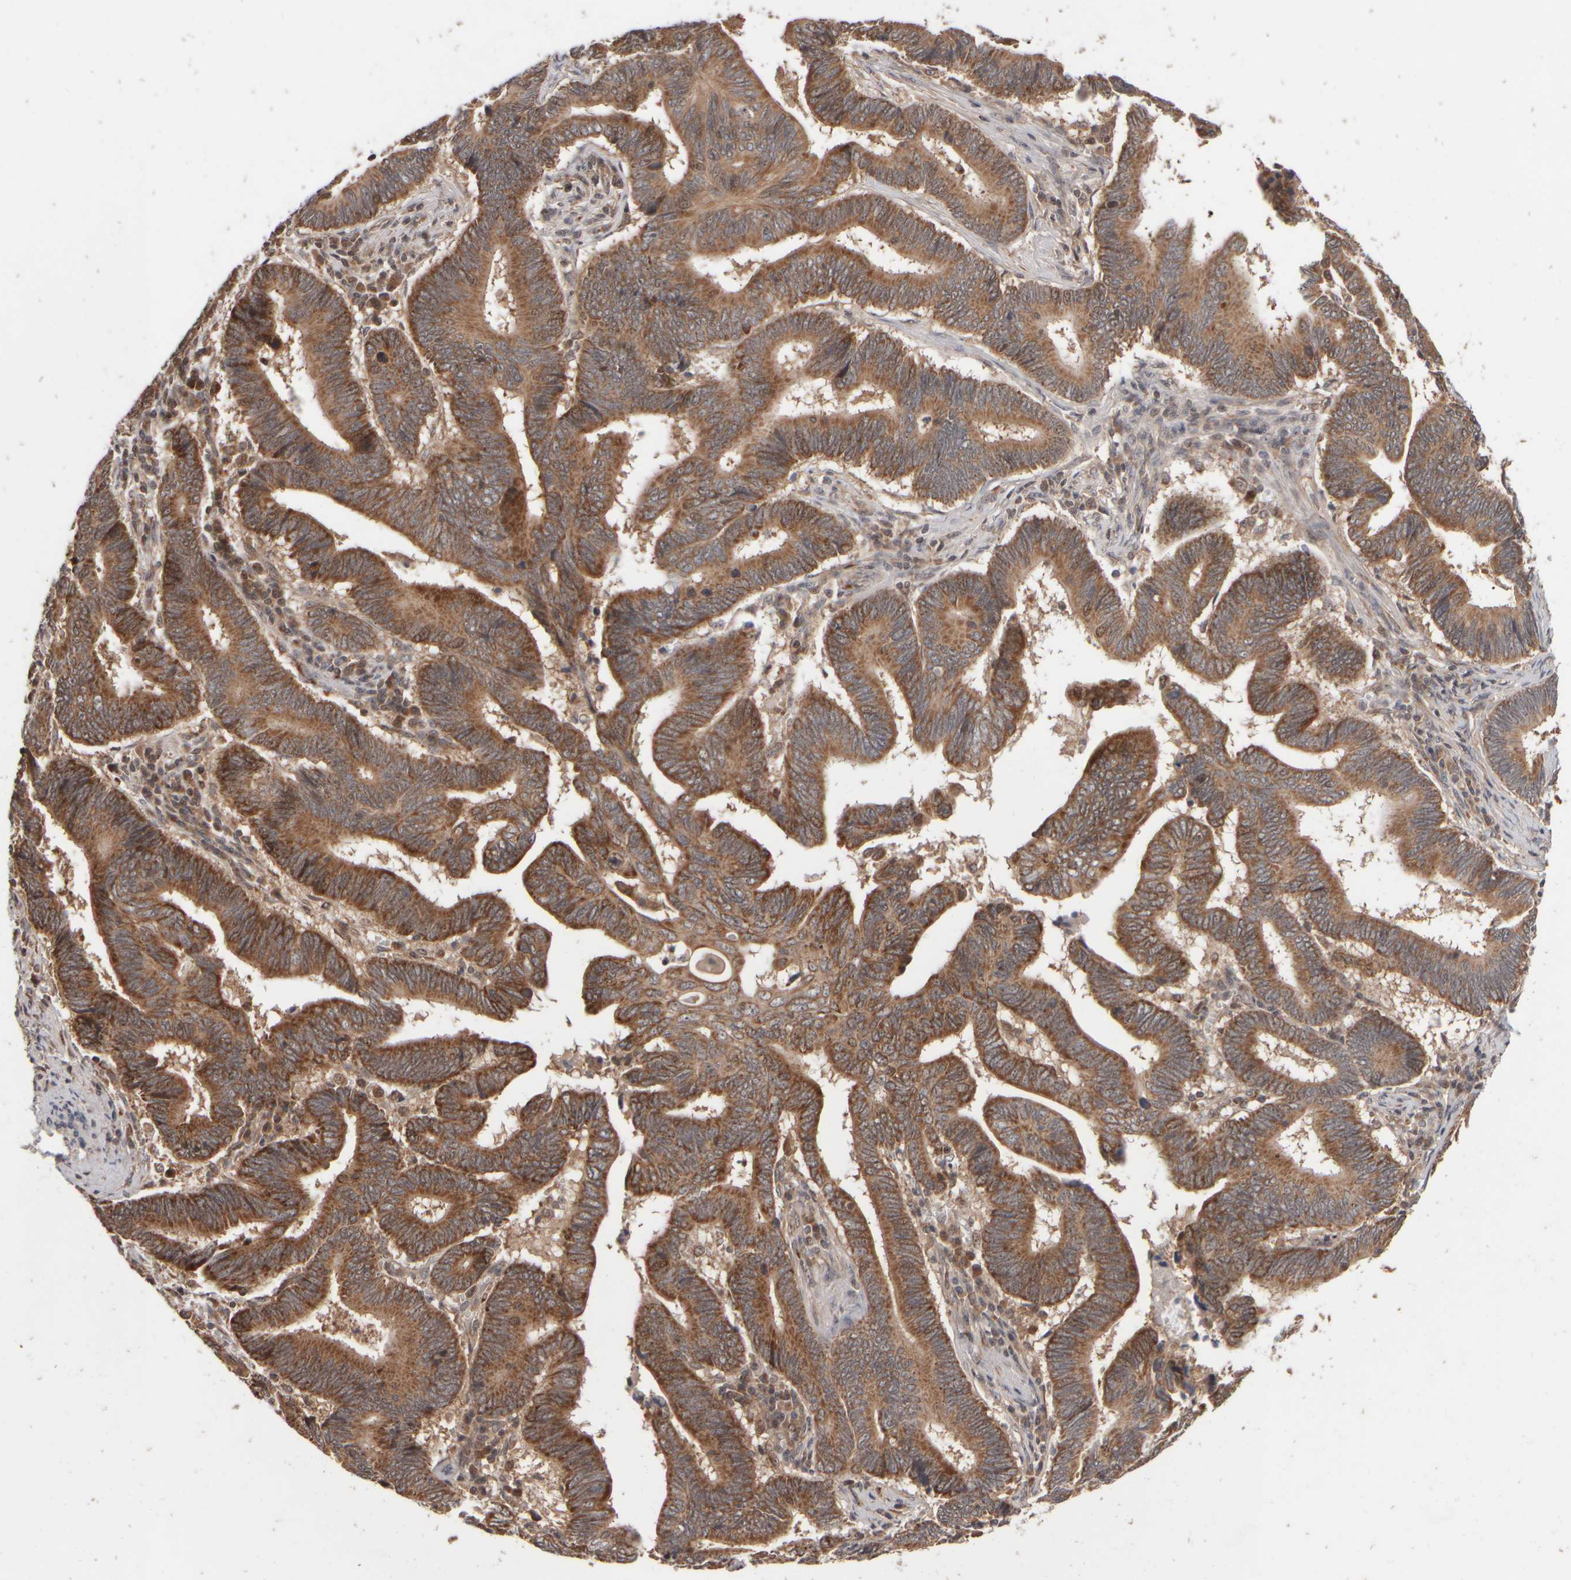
{"staining": {"intensity": "moderate", "quantity": ">75%", "location": "cytoplasmic/membranous"}, "tissue": "pancreatic cancer", "cell_type": "Tumor cells", "image_type": "cancer", "snomed": [{"axis": "morphology", "description": "Adenocarcinoma, NOS"}, {"axis": "topography", "description": "Pancreas"}], "caption": "The histopathology image shows immunohistochemical staining of pancreatic adenocarcinoma. There is moderate cytoplasmic/membranous expression is seen in approximately >75% of tumor cells.", "gene": "ABHD11", "patient": {"sex": "female", "age": 70}}